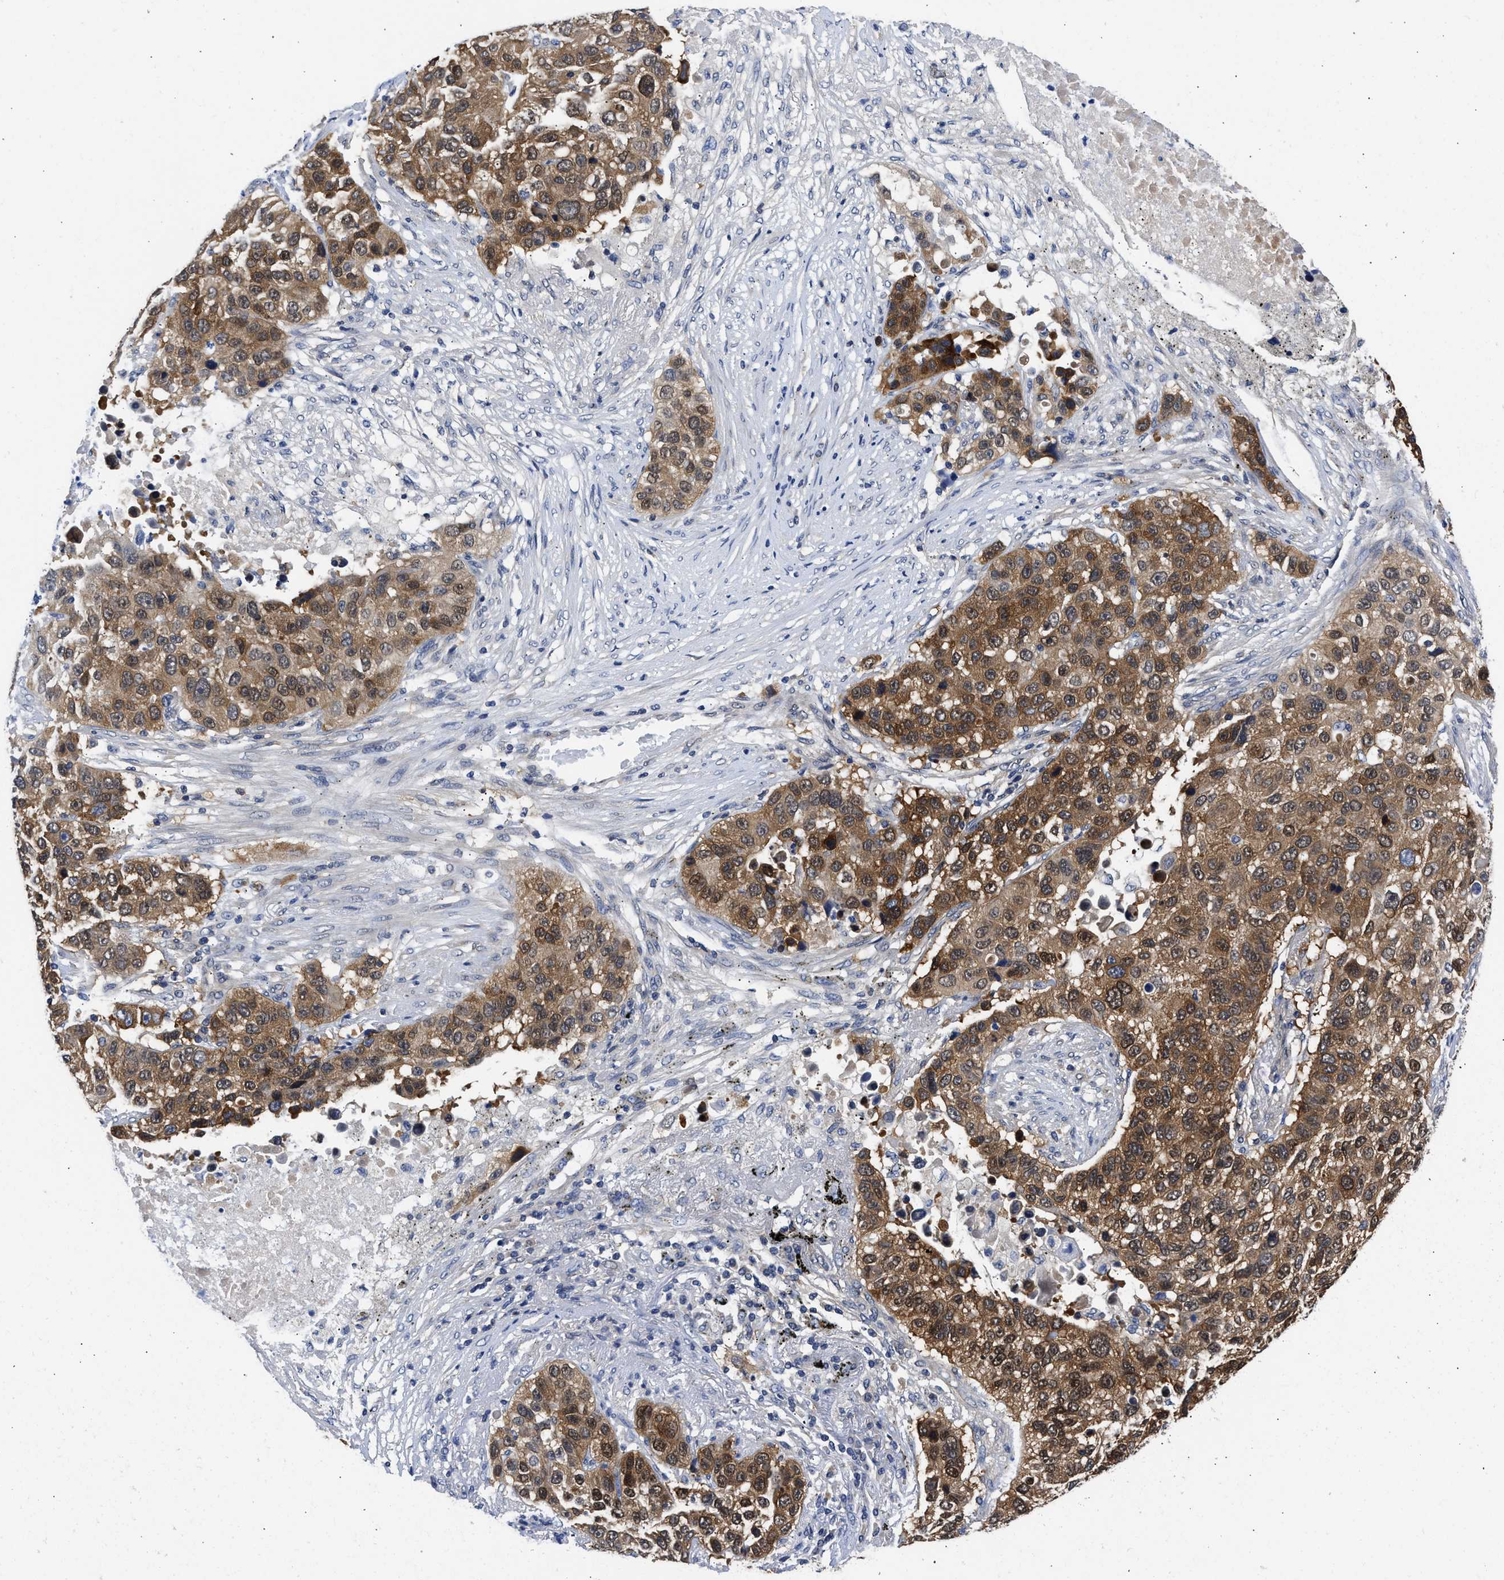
{"staining": {"intensity": "moderate", "quantity": ">75%", "location": "cytoplasmic/membranous"}, "tissue": "lung cancer", "cell_type": "Tumor cells", "image_type": "cancer", "snomed": [{"axis": "morphology", "description": "Squamous cell carcinoma, NOS"}, {"axis": "topography", "description": "Lung"}], "caption": "Immunohistochemical staining of lung cancer displays medium levels of moderate cytoplasmic/membranous expression in approximately >75% of tumor cells. Nuclei are stained in blue.", "gene": "XPO5", "patient": {"sex": "male", "age": 57}}